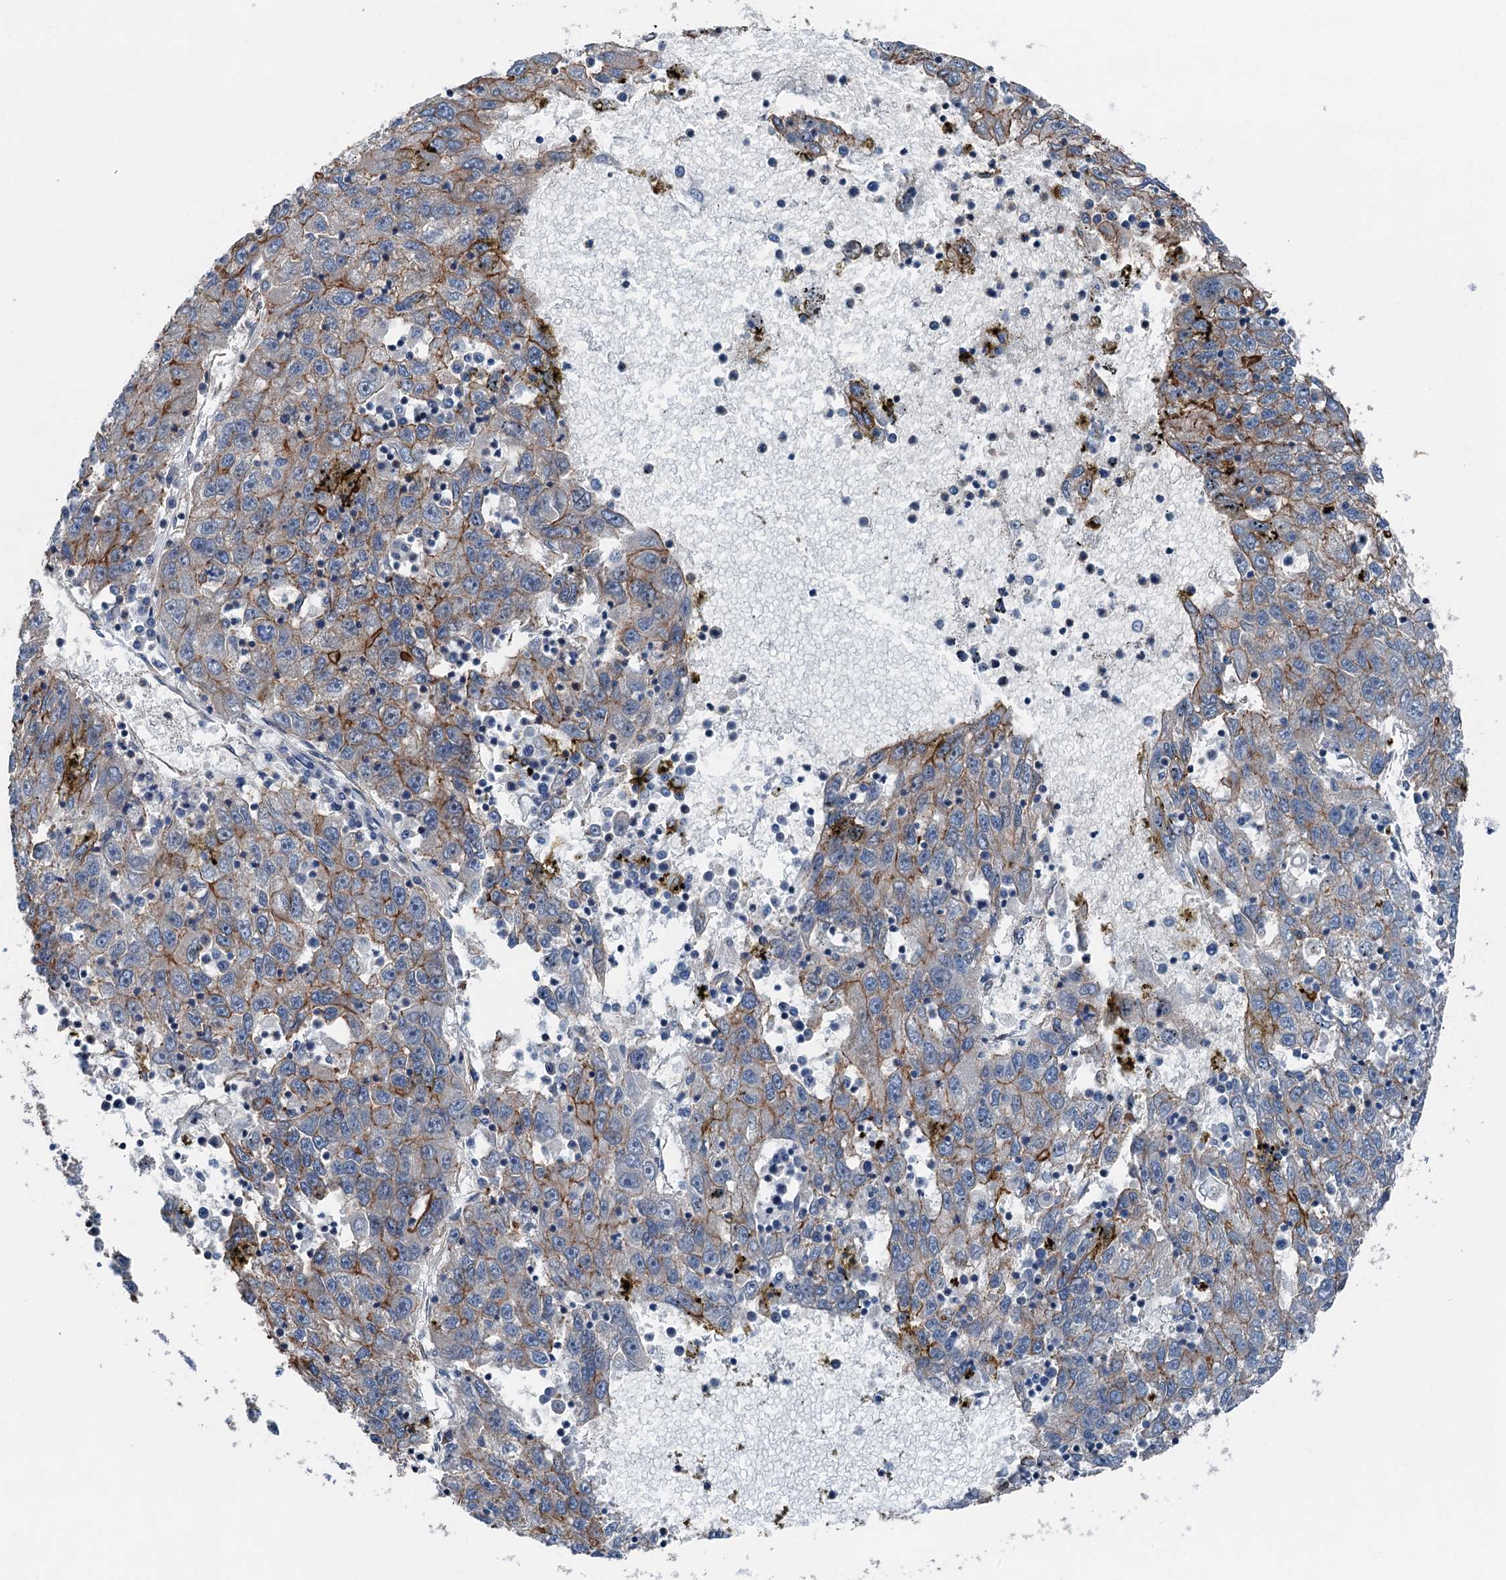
{"staining": {"intensity": "moderate", "quantity": "25%-75%", "location": "cytoplasmic/membranous"}, "tissue": "liver cancer", "cell_type": "Tumor cells", "image_type": "cancer", "snomed": [{"axis": "morphology", "description": "Carcinoma, Hepatocellular, NOS"}, {"axis": "topography", "description": "Liver"}], "caption": "High-power microscopy captured an IHC image of hepatocellular carcinoma (liver), revealing moderate cytoplasmic/membranous staining in approximately 25%-75% of tumor cells. The staining is performed using DAB brown chromogen to label protein expression. The nuclei are counter-stained blue using hematoxylin.", "gene": "NMRAL1", "patient": {"sex": "male", "age": 49}}